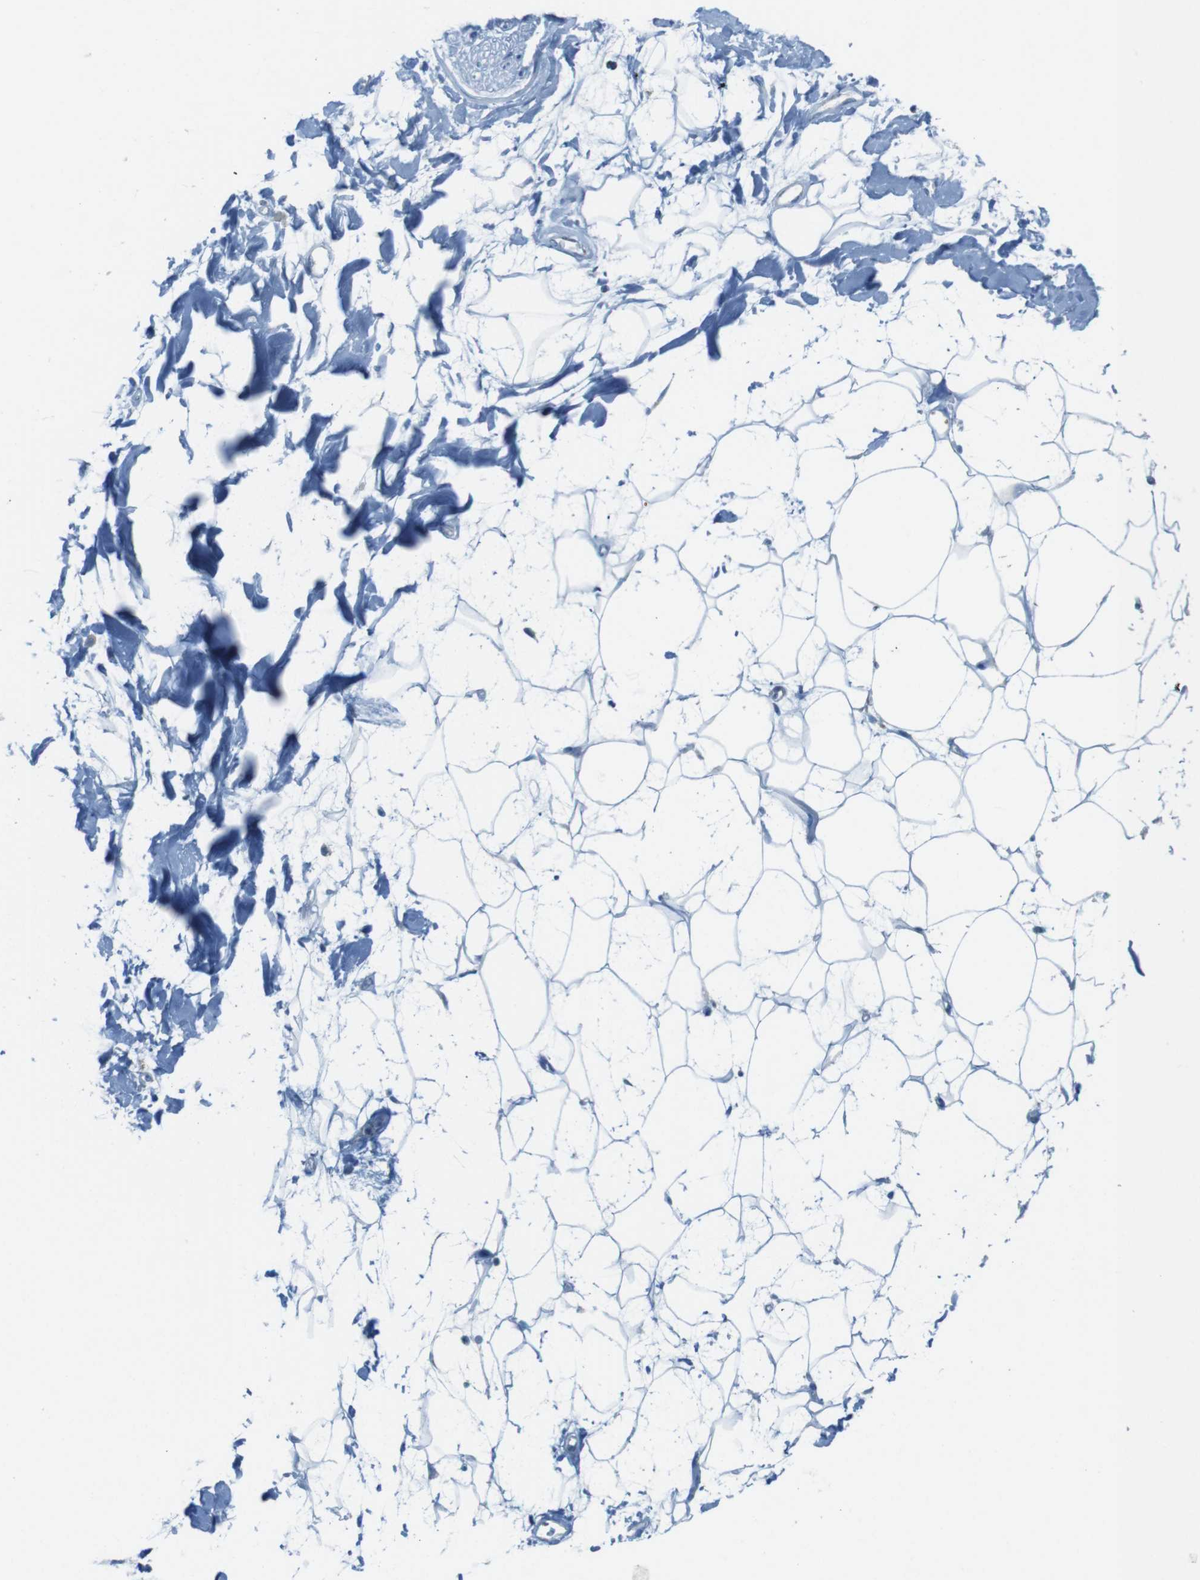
{"staining": {"intensity": "negative", "quantity": "none", "location": "none"}, "tissue": "adipose tissue", "cell_type": "Adipocytes", "image_type": "normal", "snomed": [{"axis": "morphology", "description": "Normal tissue, NOS"}, {"axis": "topography", "description": "Soft tissue"}], "caption": "Adipocytes show no significant protein staining in normal adipose tissue. Nuclei are stained in blue.", "gene": "DNAJA3", "patient": {"sex": "male", "age": 72}}